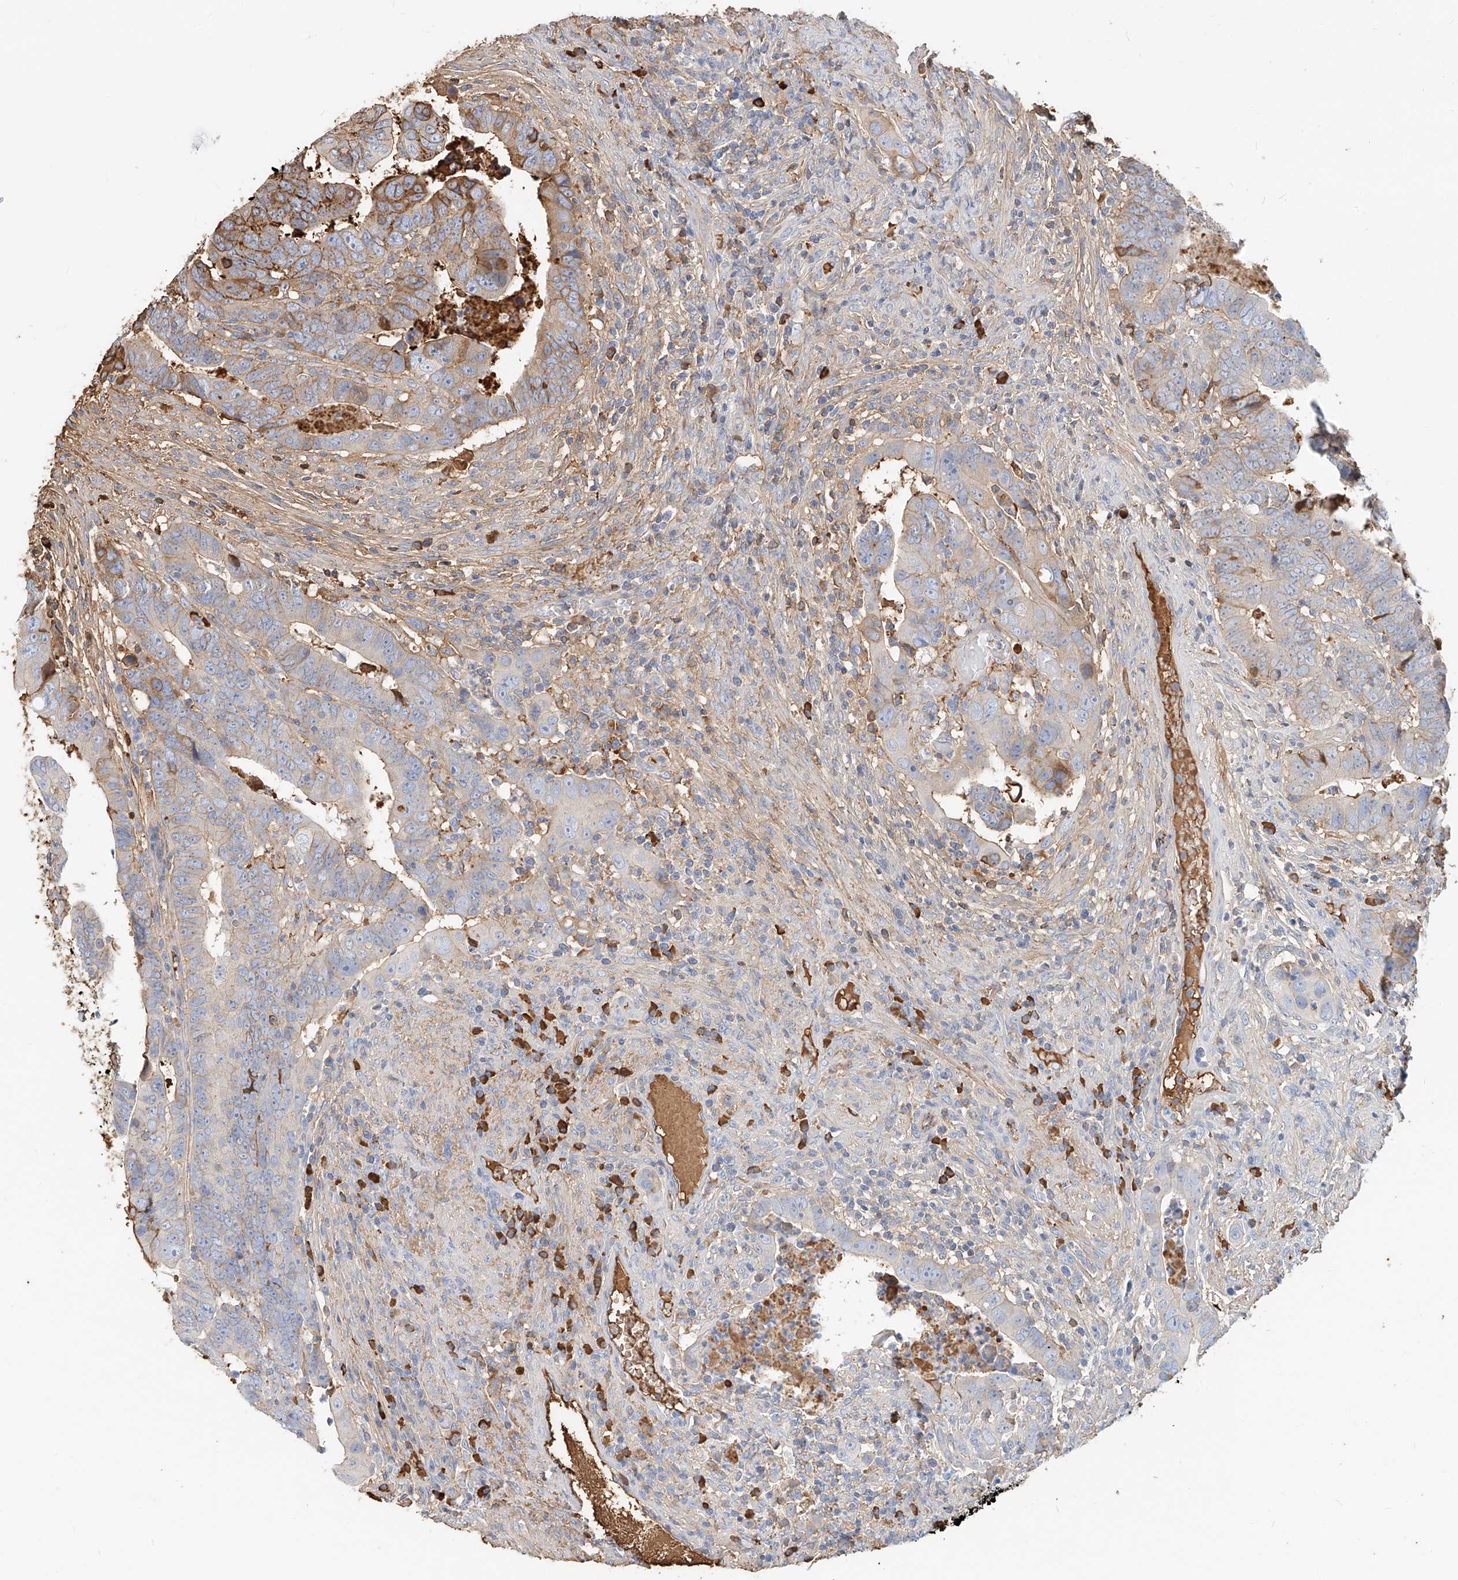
{"staining": {"intensity": "weak", "quantity": "25%-75%", "location": "cytoplasmic/membranous"}, "tissue": "colorectal cancer", "cell_type": "Tumor cells", "image_type": "cancer", "snomed": [{"axis": "morphology", "description": "Normal tissue, NOS"}, {"axis": "morphology", "description": "Adenocarcinoma, NOS"}, {"axis": "topography", "description": "Rectum"}], "caption": "Immunohistochemistry of adenocarcinoma (colorectal) demonstrates low levels of weak cytoplasmic/membranous positivity in approximately 25%-75% of tumor cells.", "gene": "ZFP30", "patient": {"sex": "female", "age": 65}}